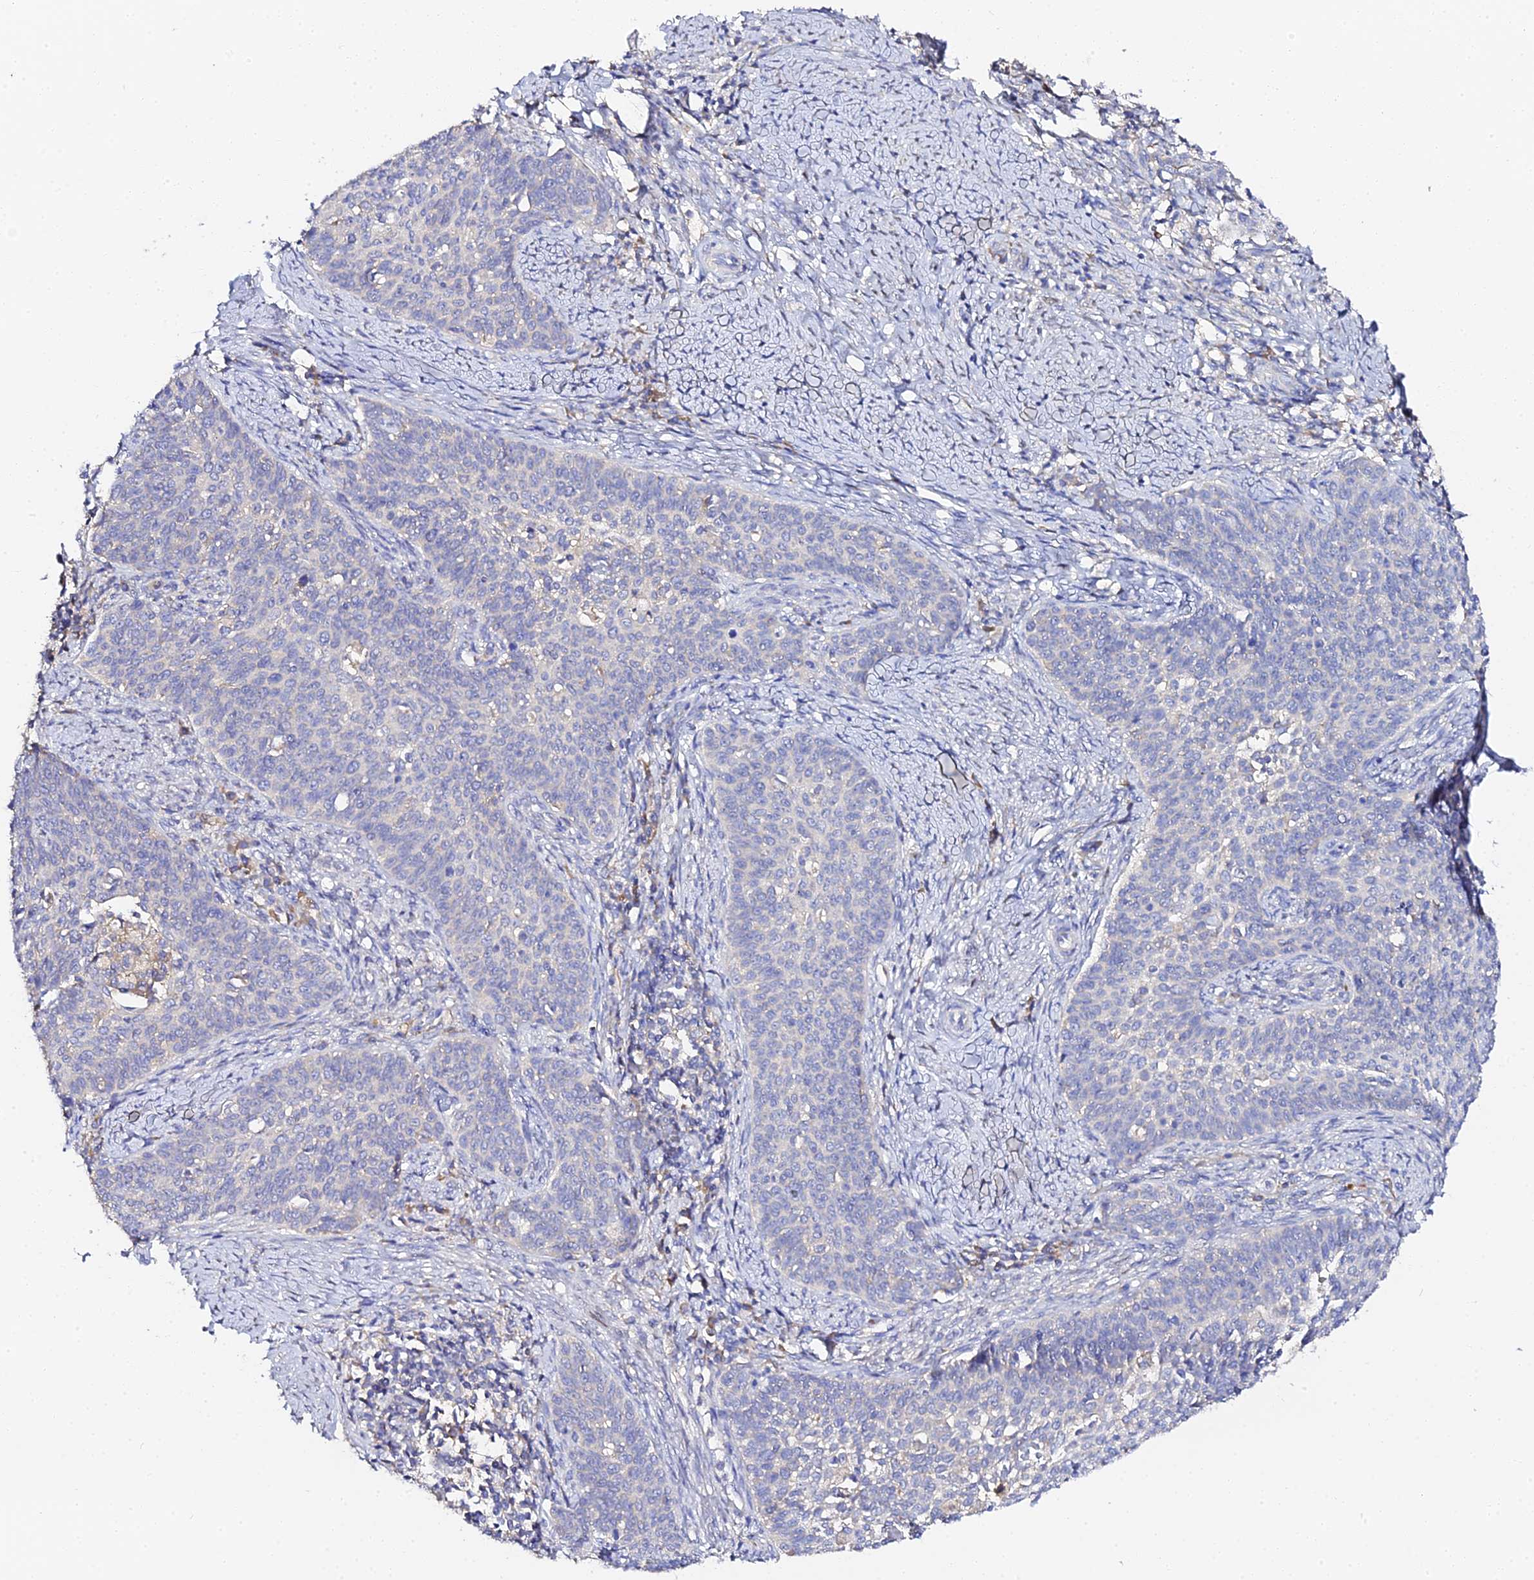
{"staining": {"intensity": "negative", "quantity": "none", "location": "none"}, "tissue": "cervical cancer", "cell_type": "Tumor cells", "image_type": "cancer", "snomed": [{"axis": "morphology", "description": "Squamous cell carcinoma, NOS"}, {"axis": "topography", "description": "Cervix"}], "caption": "A high-resolution photomicrograph shows immunohistochemistry staining of squamous cell carcinoma (cervical), which demonstrates no significant expression in tumor cells.", "gene": "SCX", "patient": {"sex": "female", "age": 39}}